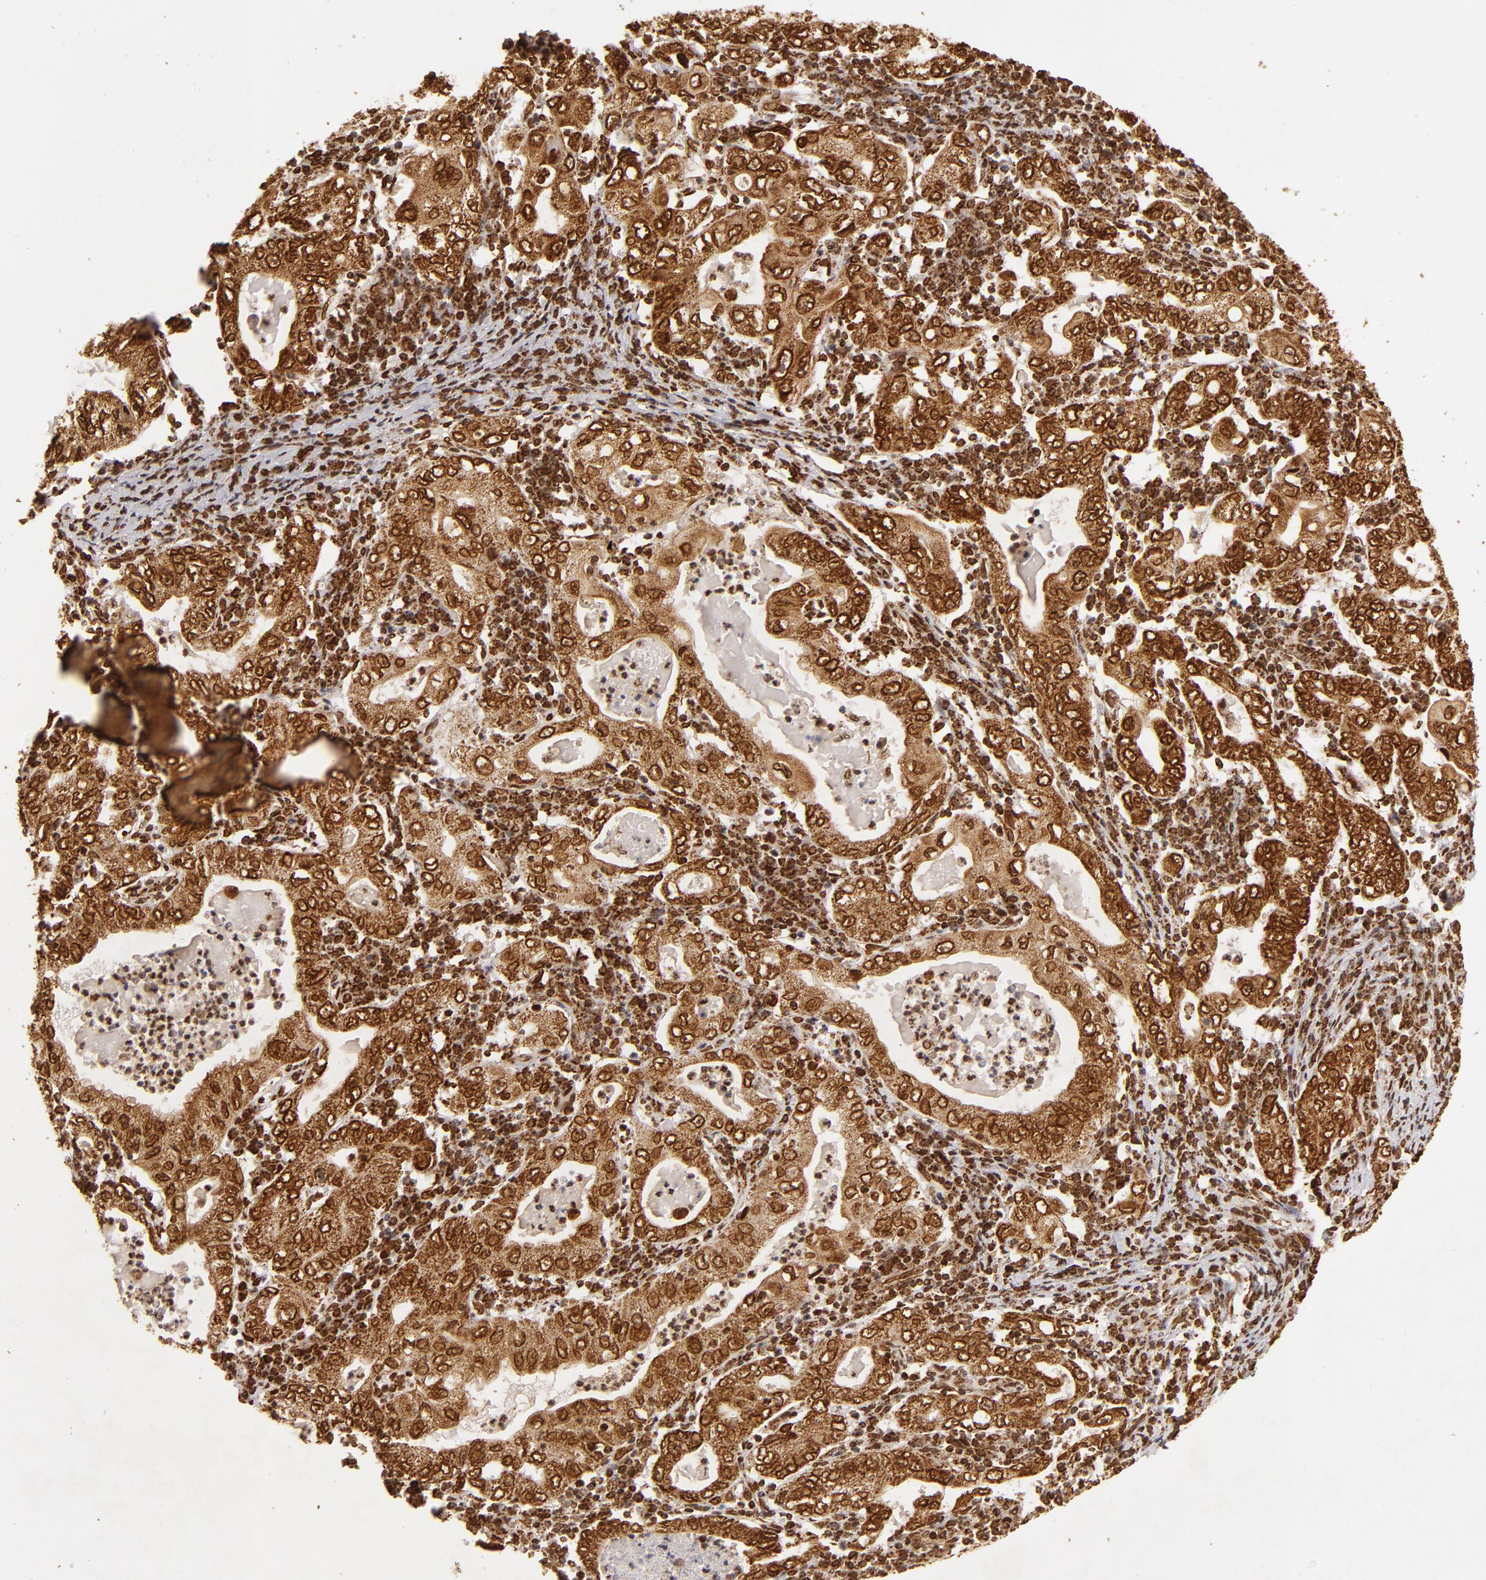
{"staining": {"intensity": "strong", "quantity": ">75%", "location": "cytoplasmic/membranous,nuclear"}, "tissue": "stomach cancer", "cell_type": "Tumor cells", "image_type": "cancer", "snomed": [{"axis": "morphology", "description": "Normal tissue, NOS"}, {"axis": "morphology", "description": "Adenocarcinoma, NOS"}, {"axis": "topography", "description": "Esophagus"}, {"axis": "topography", "description": "Stomach, upper"}, {"axis": "topography", "description": "Peripheral nerve tissue"}], "caption": "Stomach cancer stained with a protein marker displays strong staining in tumor cells.", "gene": "CUL3", "patient": {"sex": "male", "age": 62}}